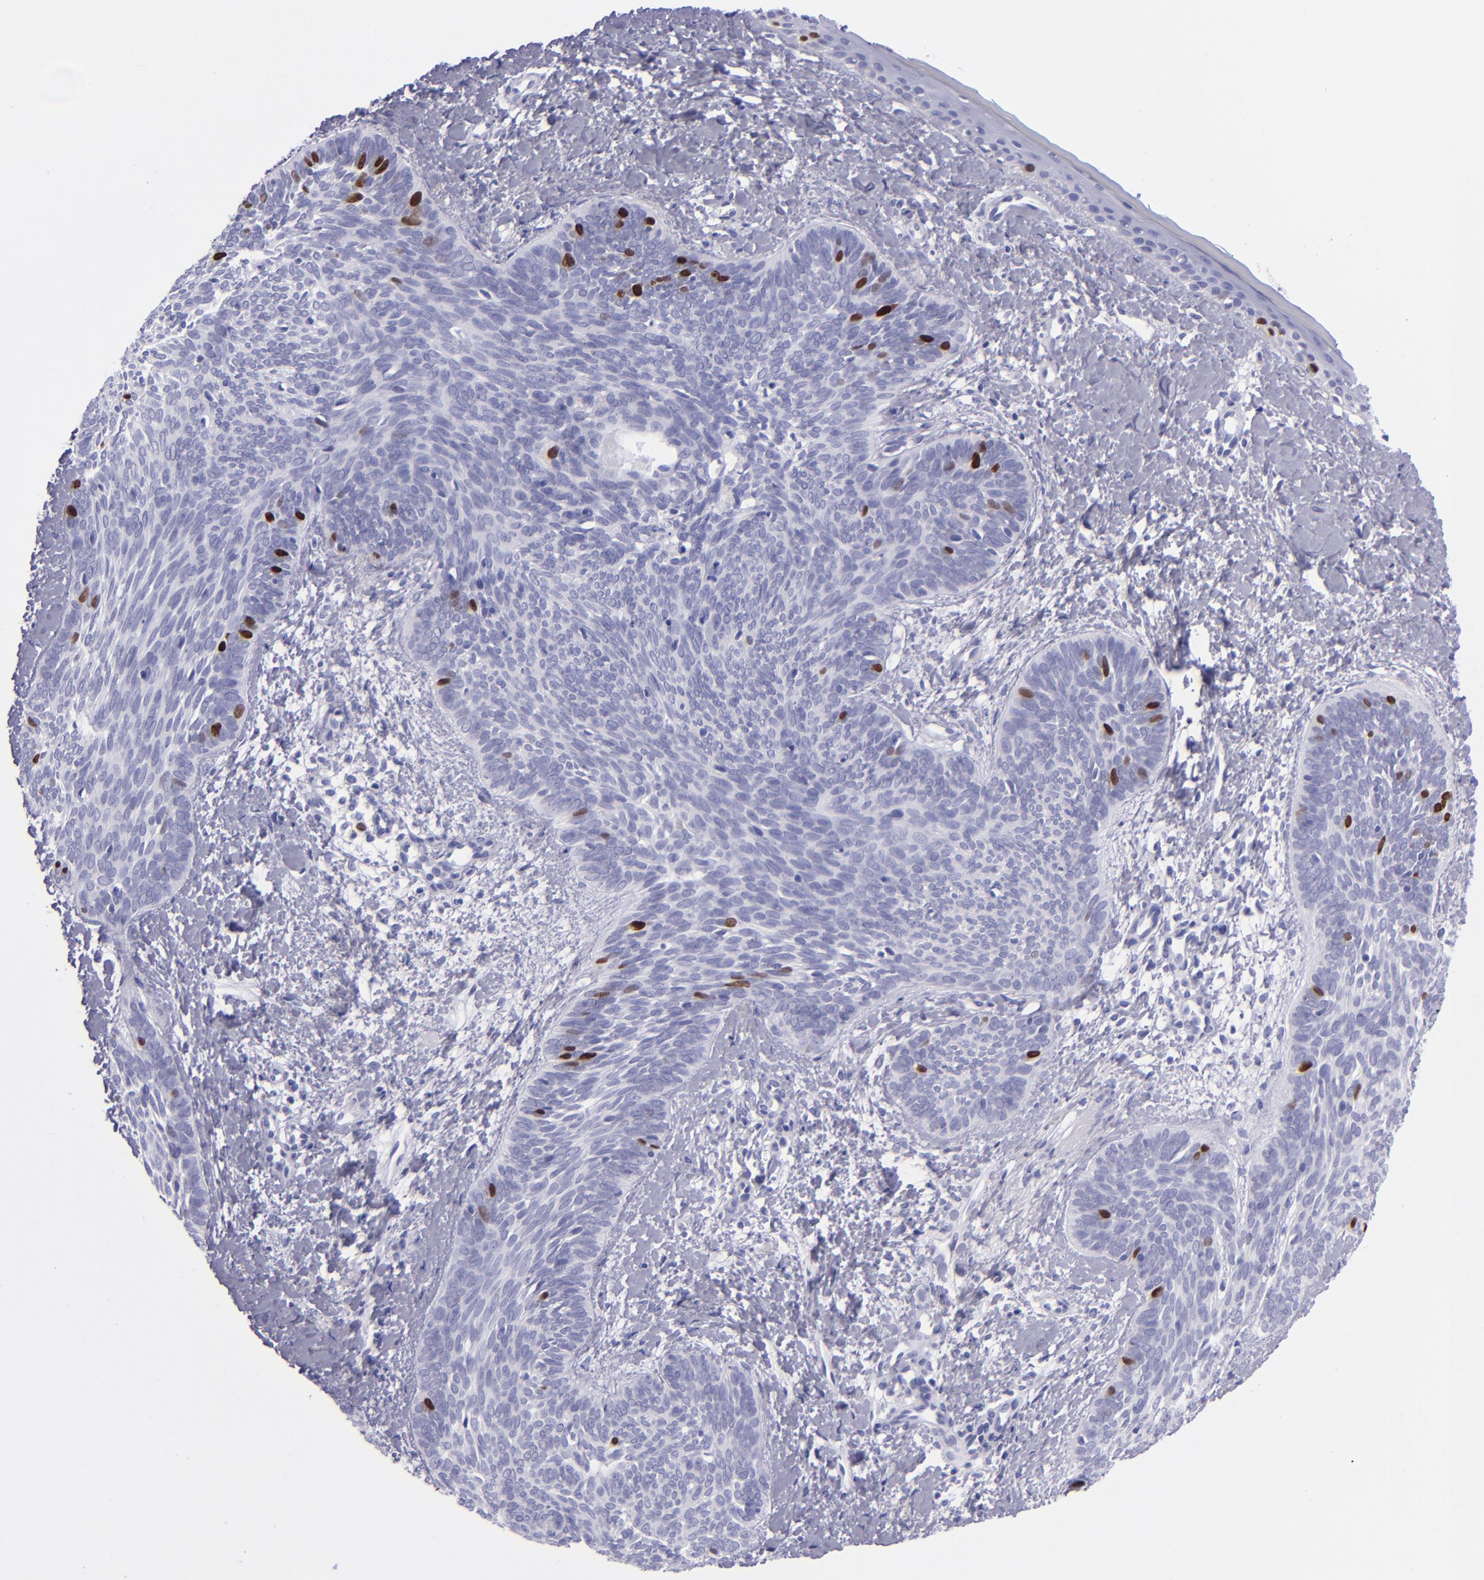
{"staining": {"intensity": "strong", "quantity": "<25%", "location": "nuclear"}, "tissue": "skin cancer", "cell_type": "Tumor cells", "image_type": "cancer", "snomed": [{"axis": "morphology", "description": "Basal cell carcinoma"}, {"axis": "topography", "description": "Skin"}], "caption": "Immunohistochemistry photomicrograph of neoplastic tissue: human skin cancer stained using immunohistochemistry (IHC) displays medium levels of strong protein expression localized specifically in the nuclear of tumor cells, appearing as a nuclear brown color.", "gene": "TOP2A", "patient": {"sex": "female", "age": 81}}